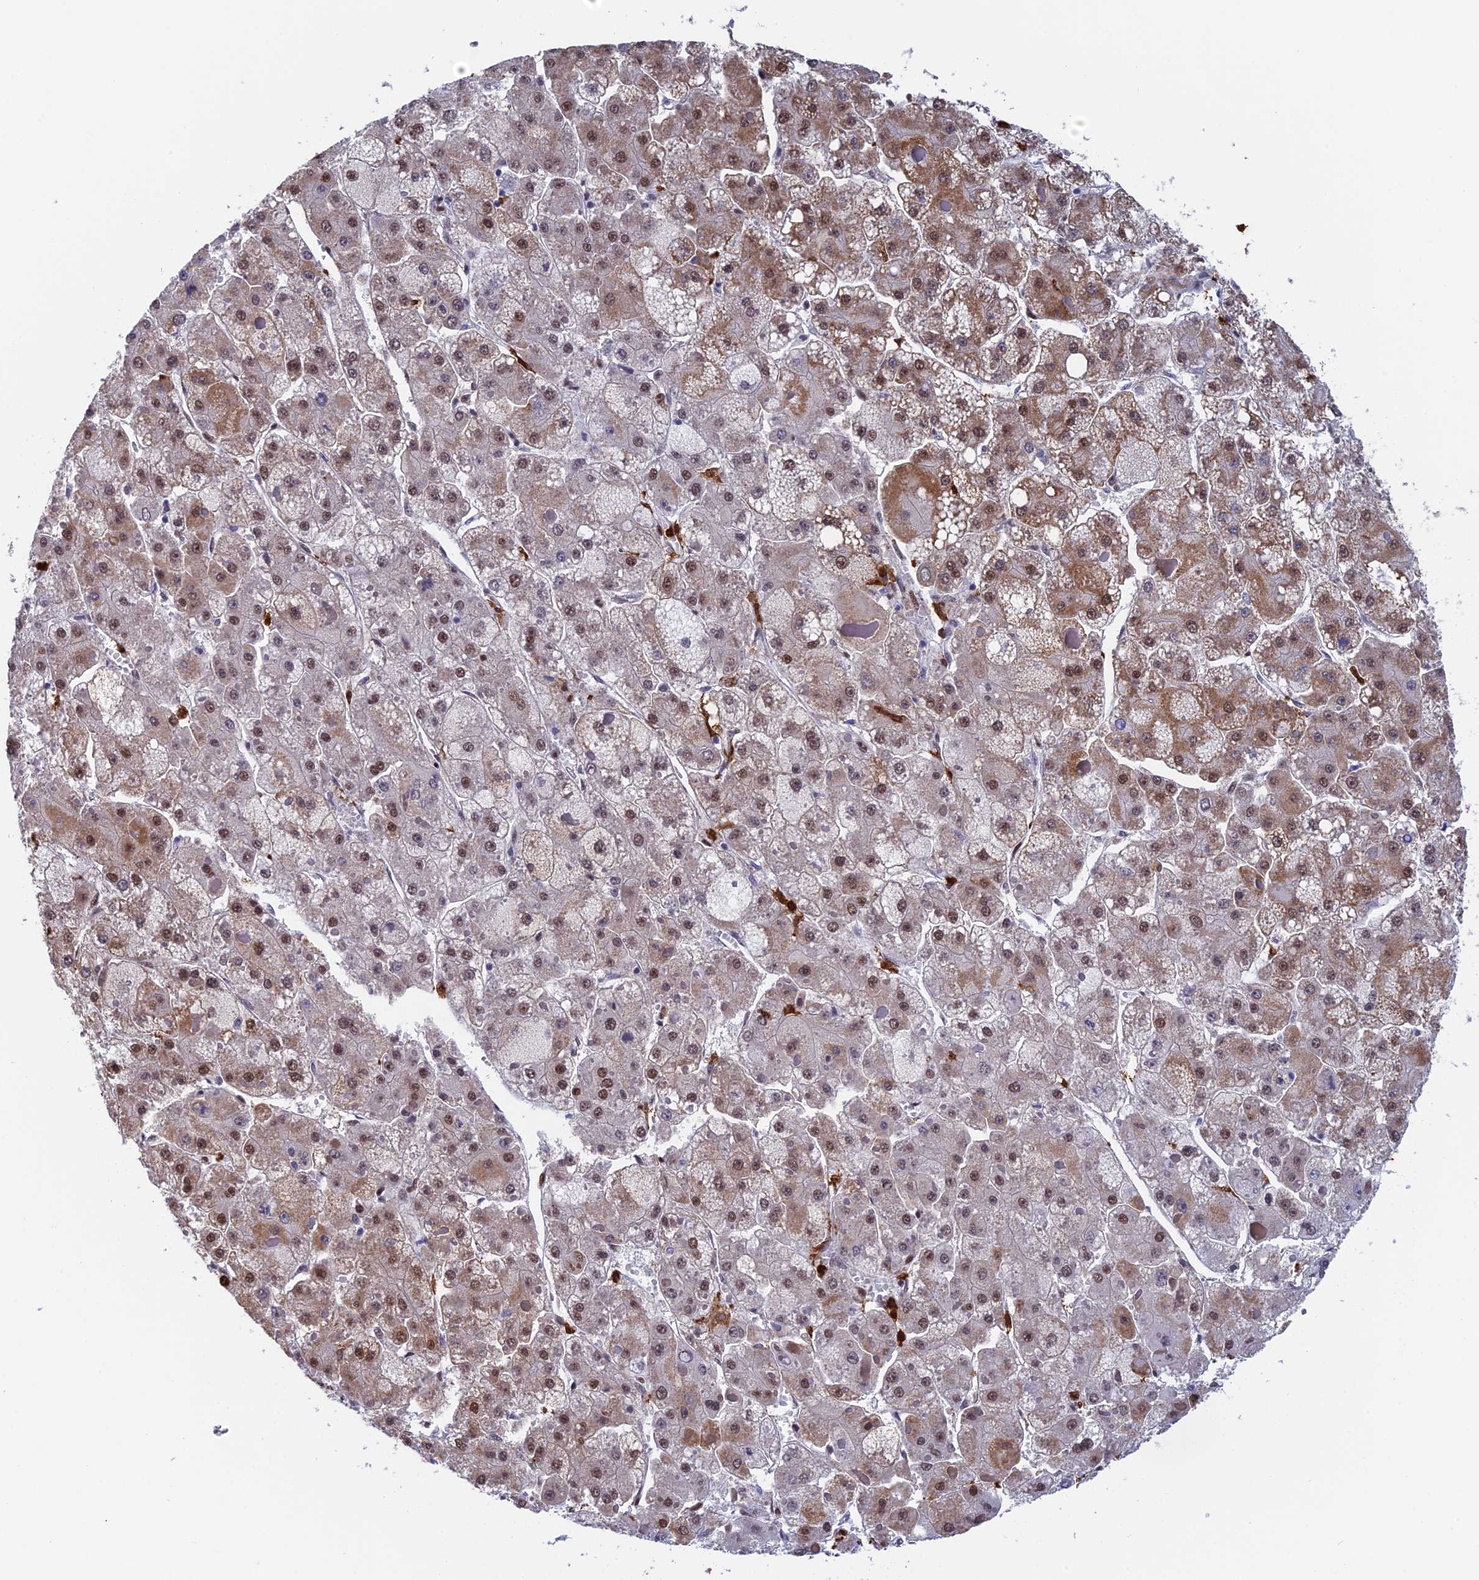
{"staining": {"intensity": "moderate", "quantity": "25%-75%", "location": "cytoplasmic/membranous,nuclear"}, "tissue": "liver cancer", "cell_type": "Tumor cells", "image_type": "cancer", "snomed": [{"axis": "morphology", "description": "Carcinoma, Hepatocellular, NOS"}, {"axis": "topography", "description": "Liver"}], "caption": "Immunohistochemical staining of liver cancer demonstrates medium levels of moderate cytoplasmic/membranous and nuclear protein expression in approximately 25%-75% of tumor cells. (brown staining indicates protein expression, while blue staining denotes nuclei).", "gene": "SLC26A1", "patient": {"sex": "female", "age": 73}}